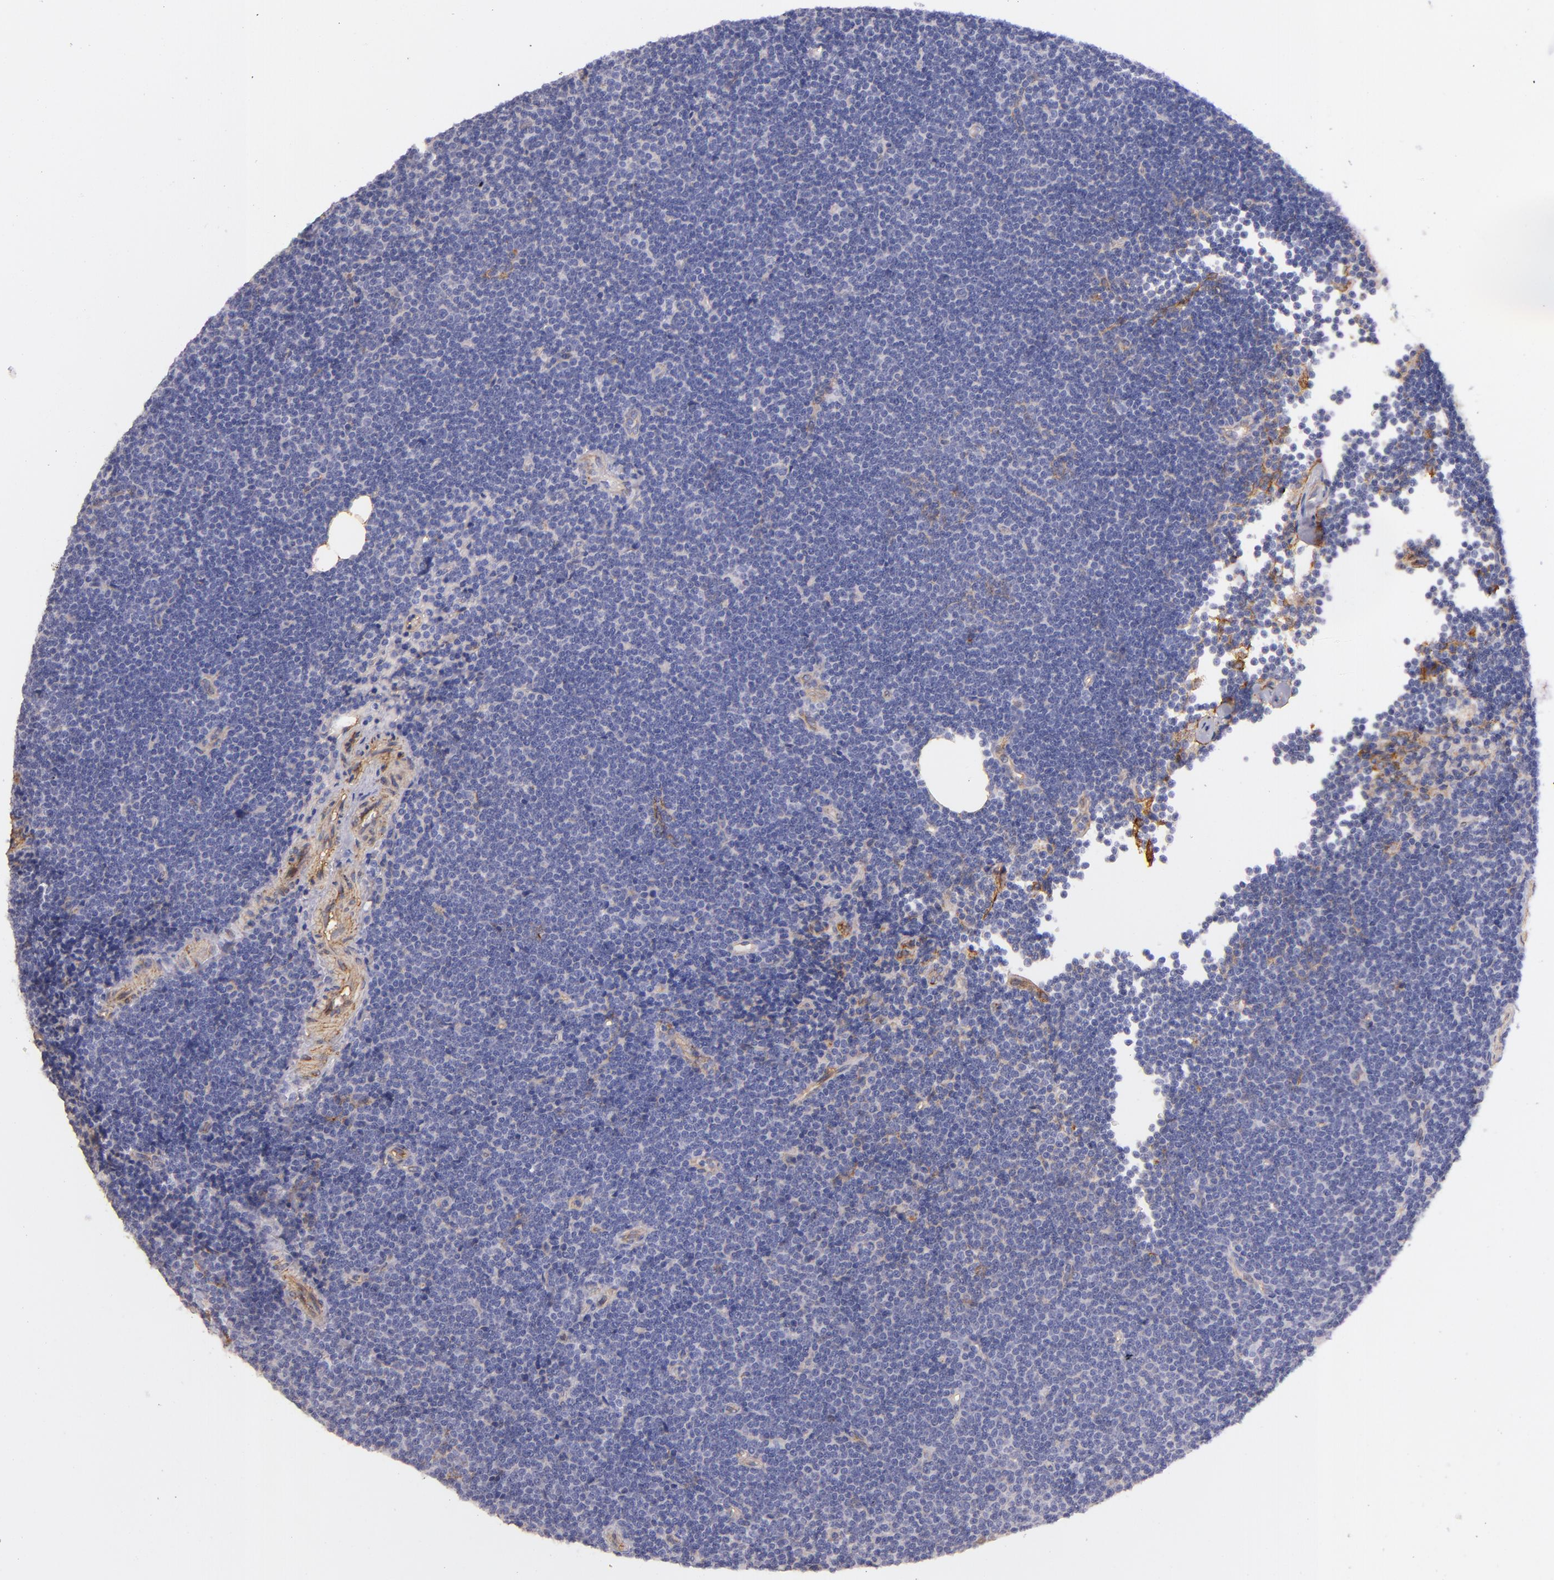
{"staining": {"intensity": "negative", "quantity": "none", "location": "none"}, "tissue": "lymphoma", "cell_type": "Tumor cells", "image_type": "cancer", "snomed": [{"axis": "morphology", "description": "Malignant lymphoma, non-Hodgkin's type, Low grade"}, {"axis": "topography", "description": "Lymph node"}], "caption": "Immunohistochemistry image of human malignant lymphoma, non-Hodgkin's type (low-grade) stained for a protein (brown), which displays no staining in tumor cells.", "gene": "CD151", "patient": {"sex": "female", "age": 73}}